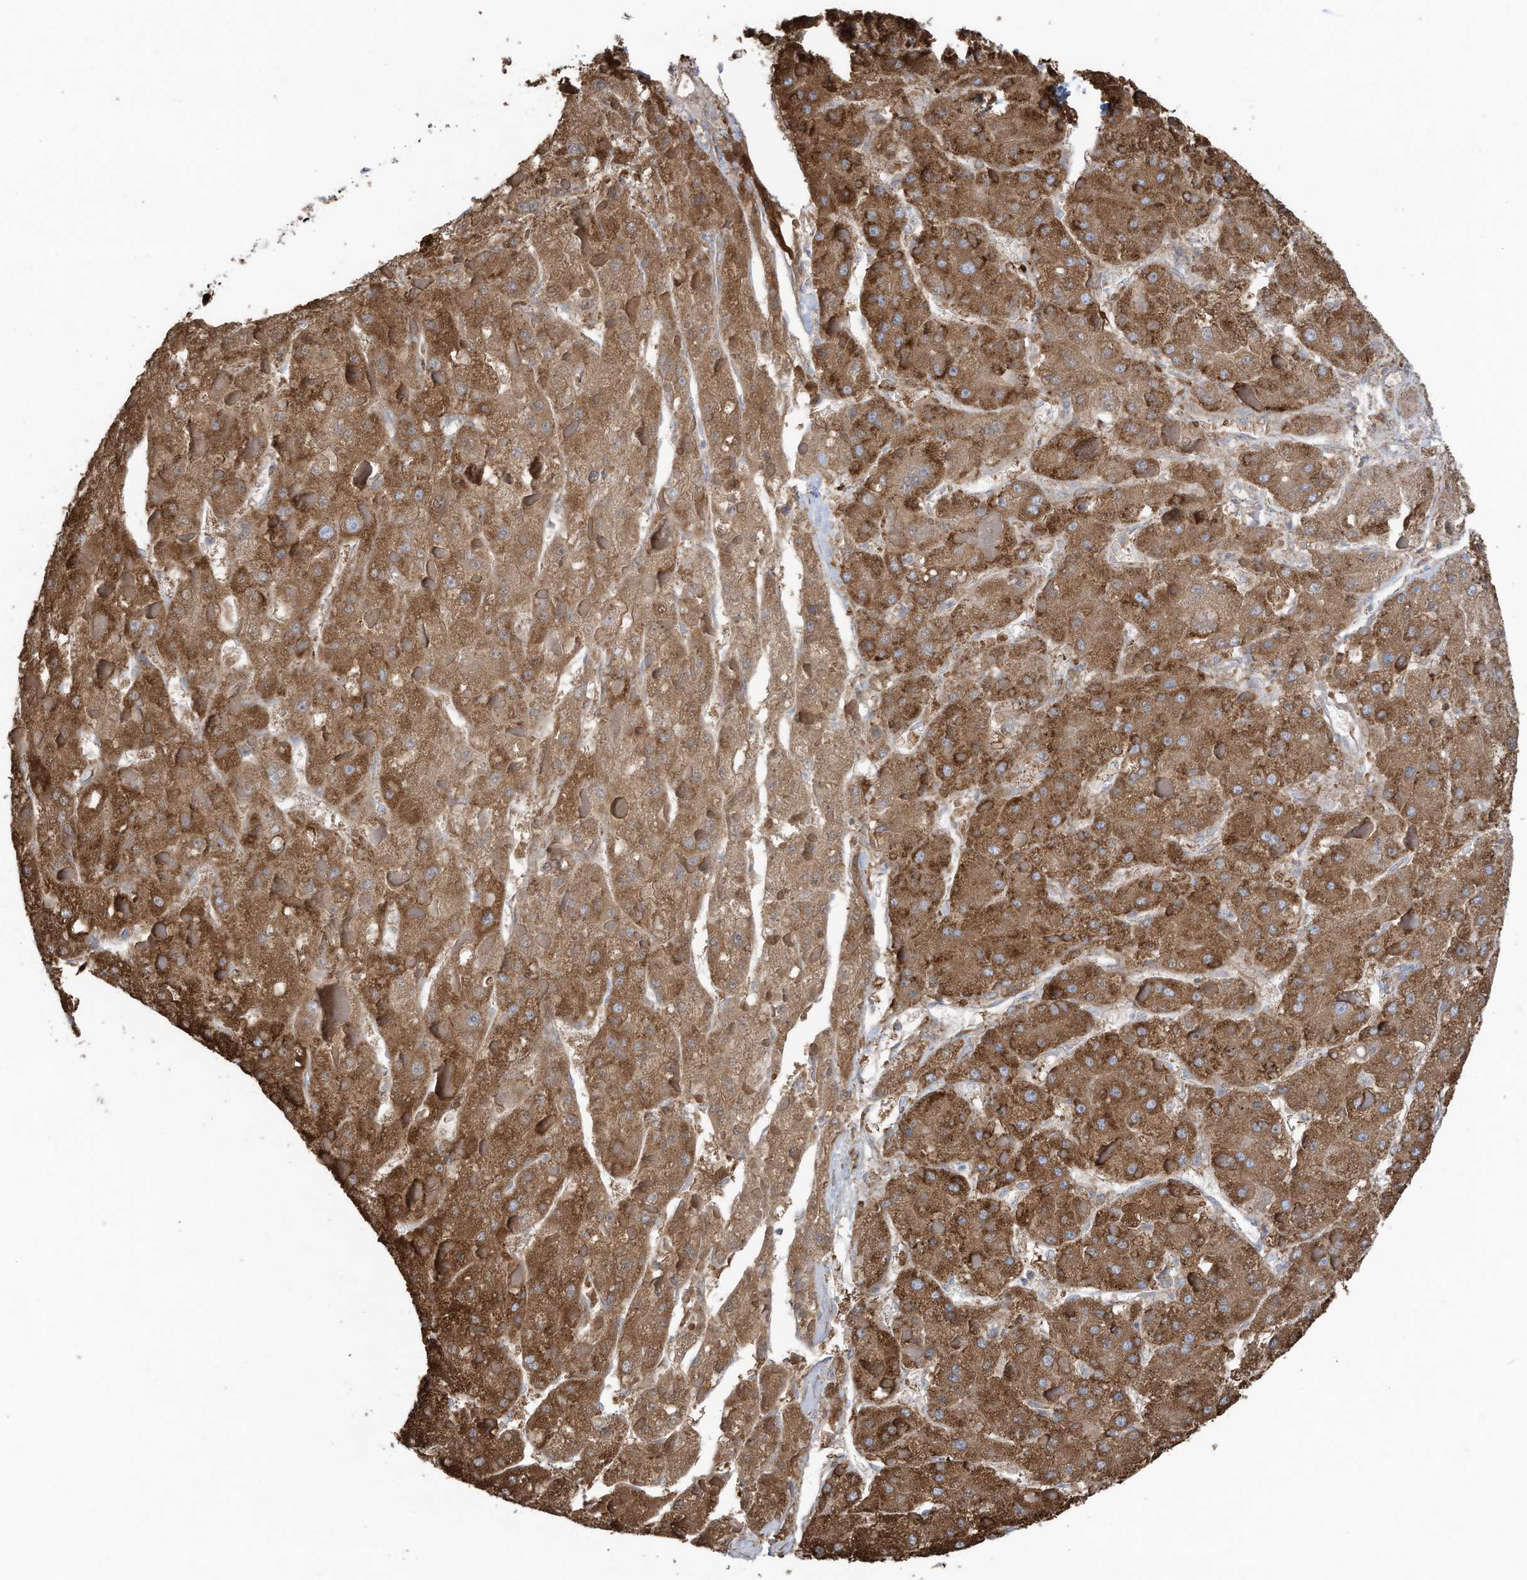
{"staining": {"intensity": "moderate", "quantity": ">75%", "location": "cytoplasmic/membranous"}, "tissue": "liver cancer", "cell_type": "Tumor cells", "image_type": "cancer", "snomed": [{"axis": "morphology", "description": "Carcinoma, Hepatocellular, NOS"}, {"axis": "topography", "description": "Liver"}], "caption": "Protein analysis of liver cancer tissue shows moderate cytoplasmic/membranous positivity in about >75% of tumor cells. Ihc stains the protein in brown and the nuclei are stained blue.", "gene": "ZNF354C", "patient": {"sex": "female", "age": 73}}